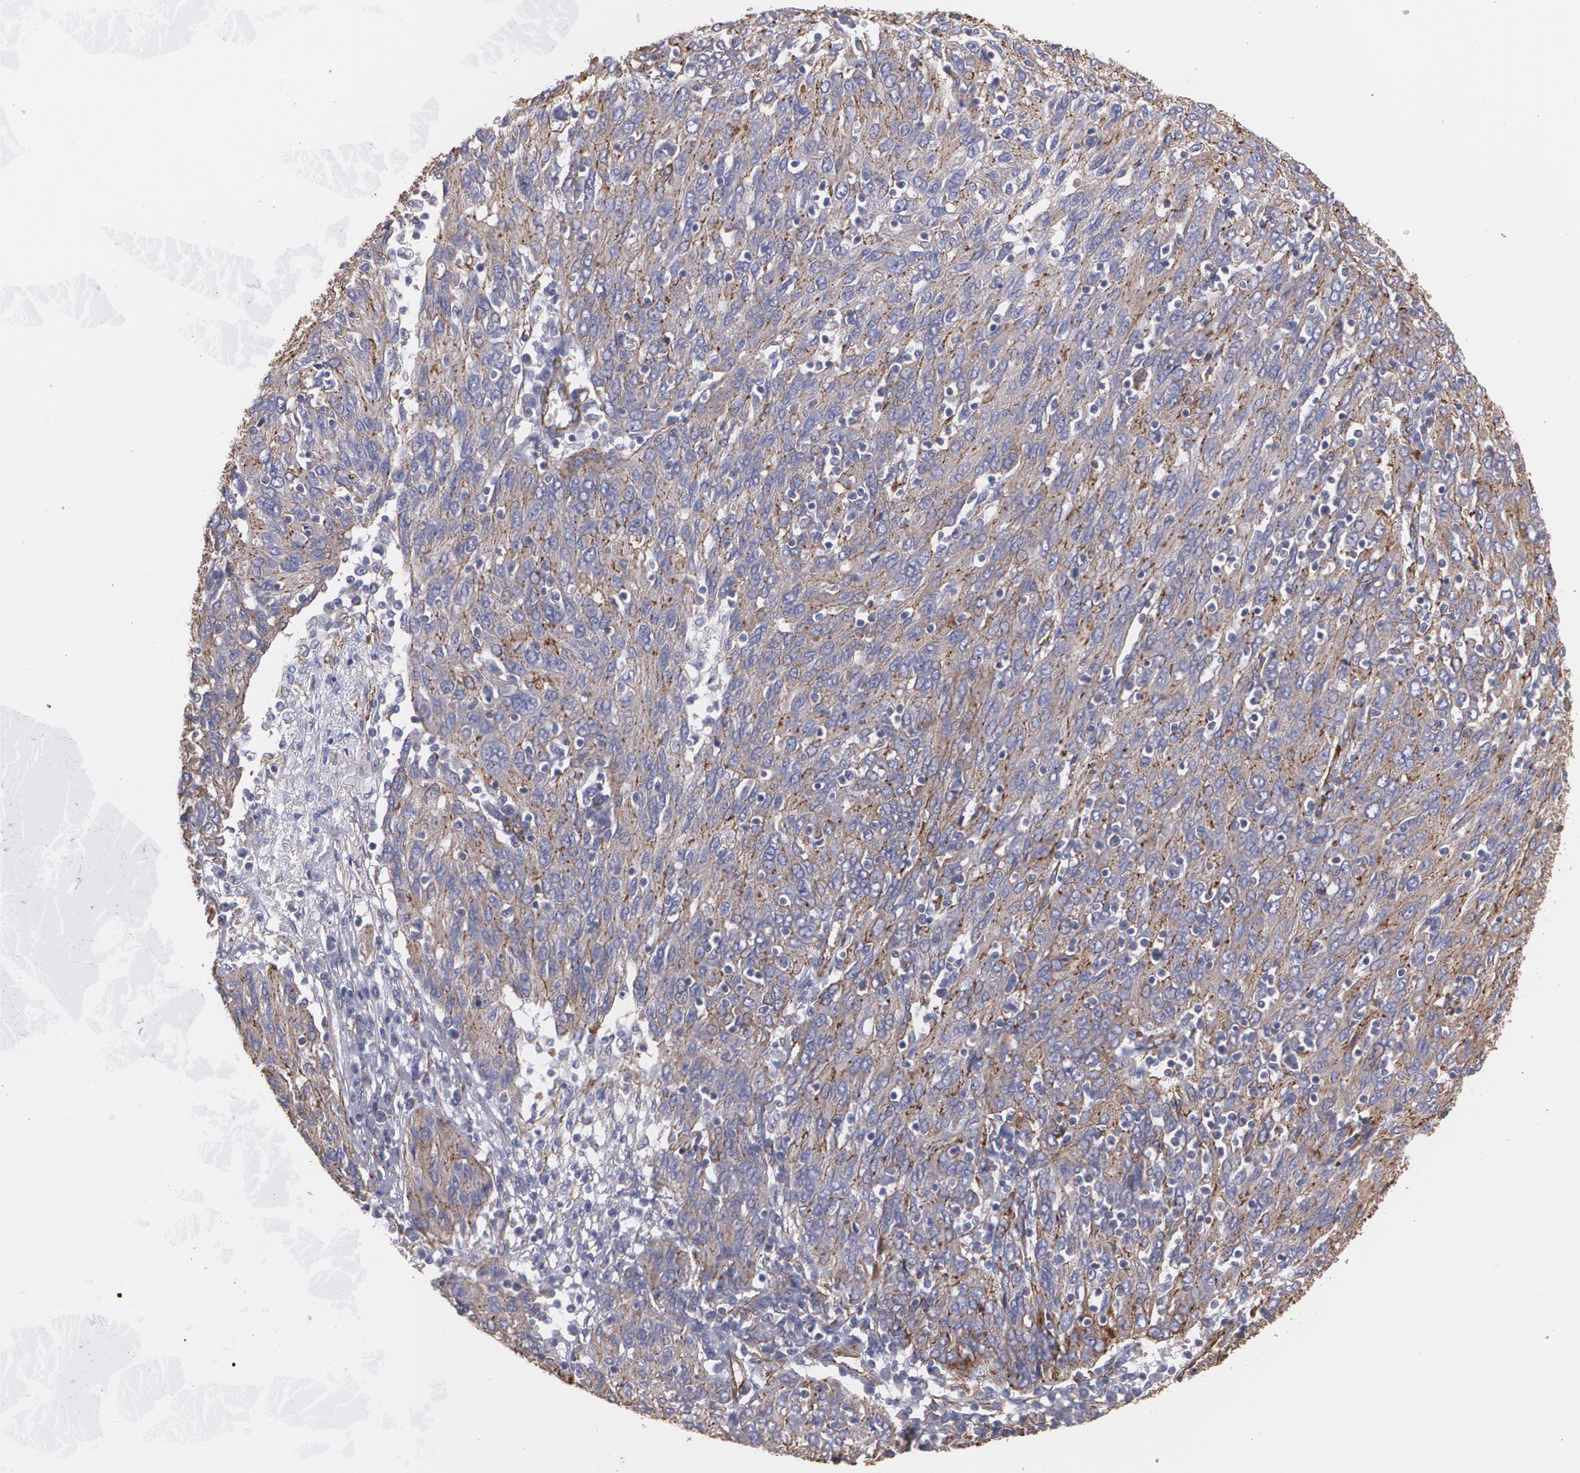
{"staining": {"intensity": "moderate", "quantity": ">75%", "location": "cytoplasmic/membranous"}, "tissue": "ovarian cancer", "cell_type": "Tumor cells", "image_type": "cancer", "snomed": [{"axis": "morphology", "description": "Carcinoma, endometroid"}, {"axis": "topography", "description": "Ovary"}], "caption": "Immunohistochemistry (IHC) of human ovarian cancer reveals medium levels of moderate cytoplasmic/membranous expression in about >75% of tumor cells.", "gene": "TJP1", "patient": {"sex": "female", "age": 50}}